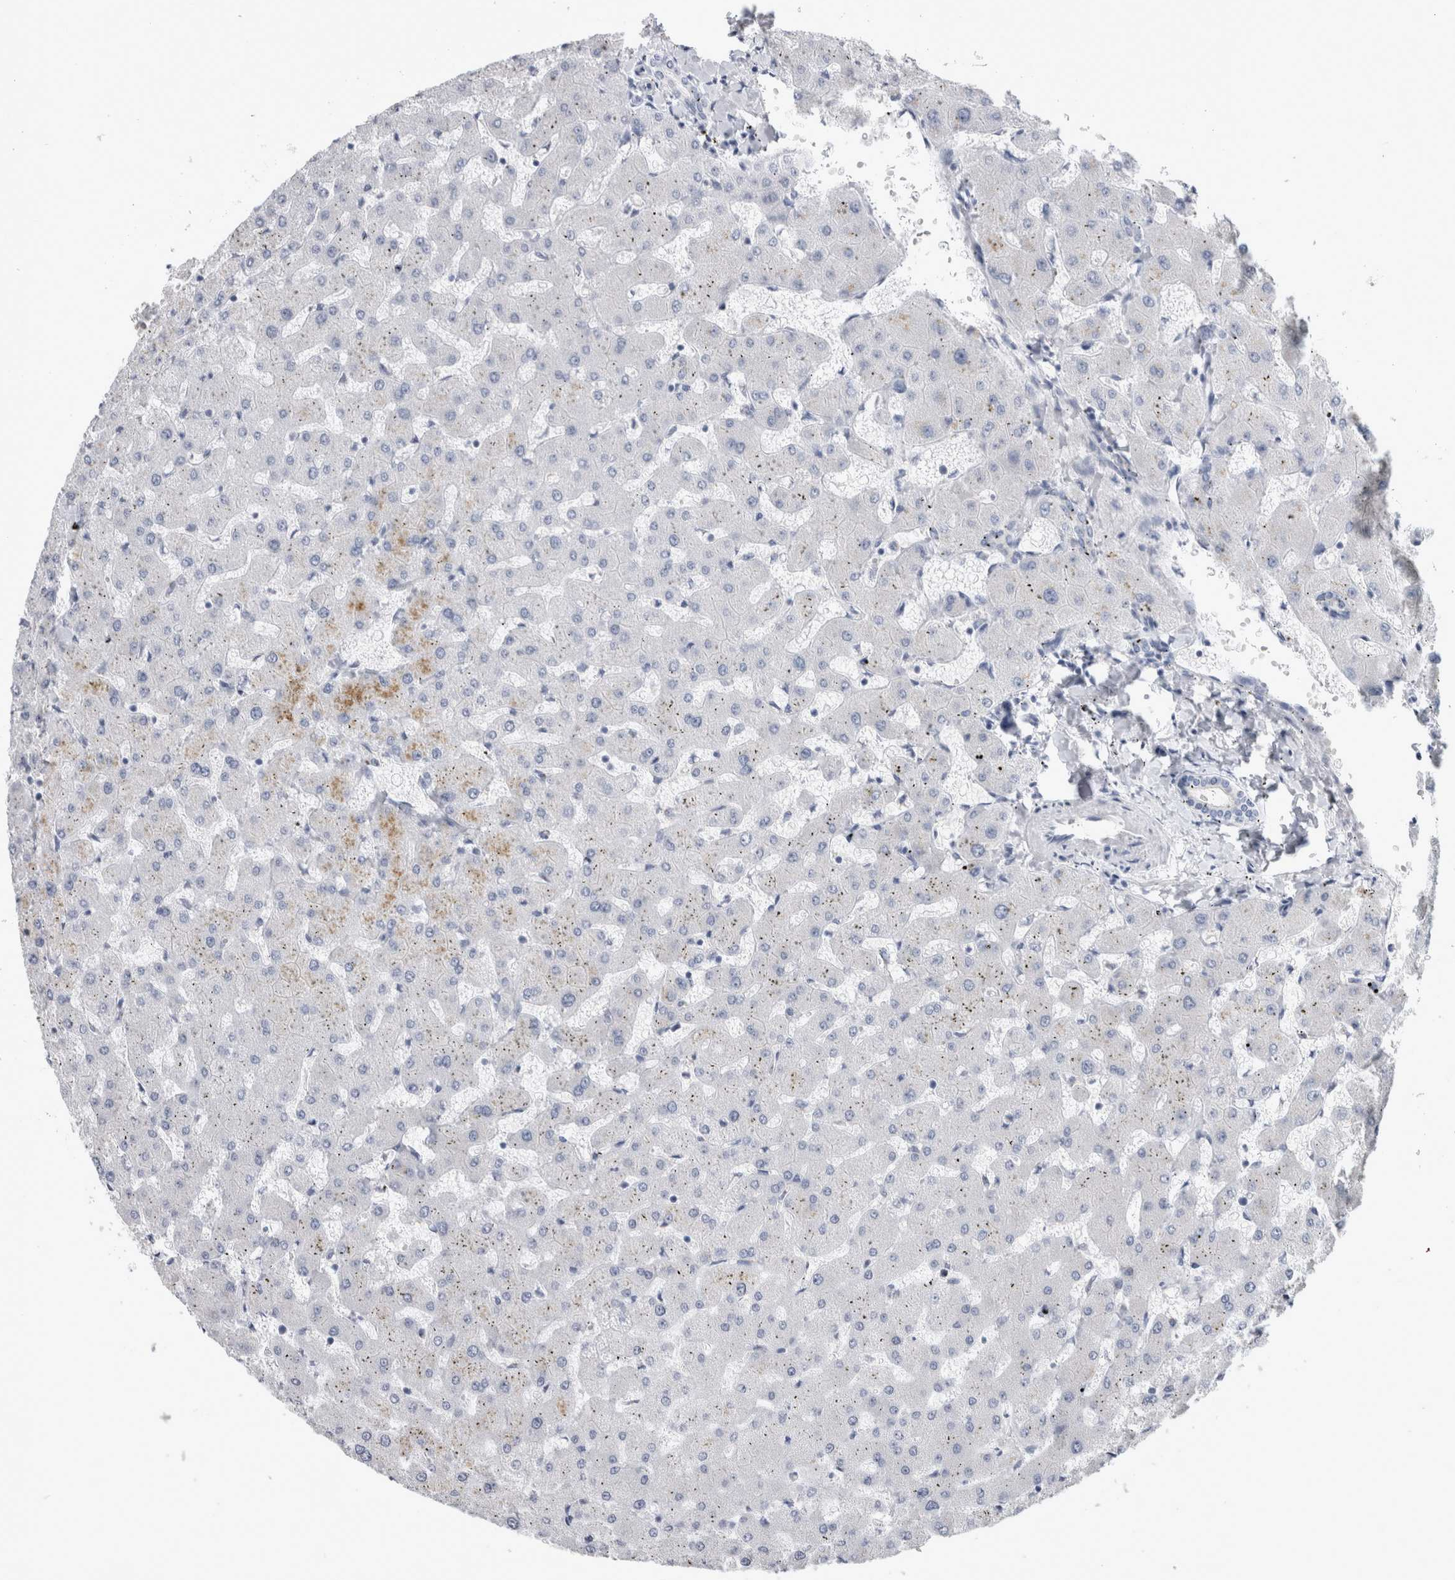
{"staining": {"intensity": "negative", "quantity": "none", "location": "none"}, "tissue": "liver", "cell_type": "Cholangiocytes", "image_type": "normal", "snomed": [{"axis": "morphology", "description": "Normal tissue, NOS"}, {"axis": "topography", "description": "Liver"}], "caption": "This is a micrograph of immunohistochemistry staining of normal liver, which shows no expression in cholangiocytes. Nuclei are stained in blue.", "gene": "AKAP9", "patient": {"sex": "female", "age": 63}}